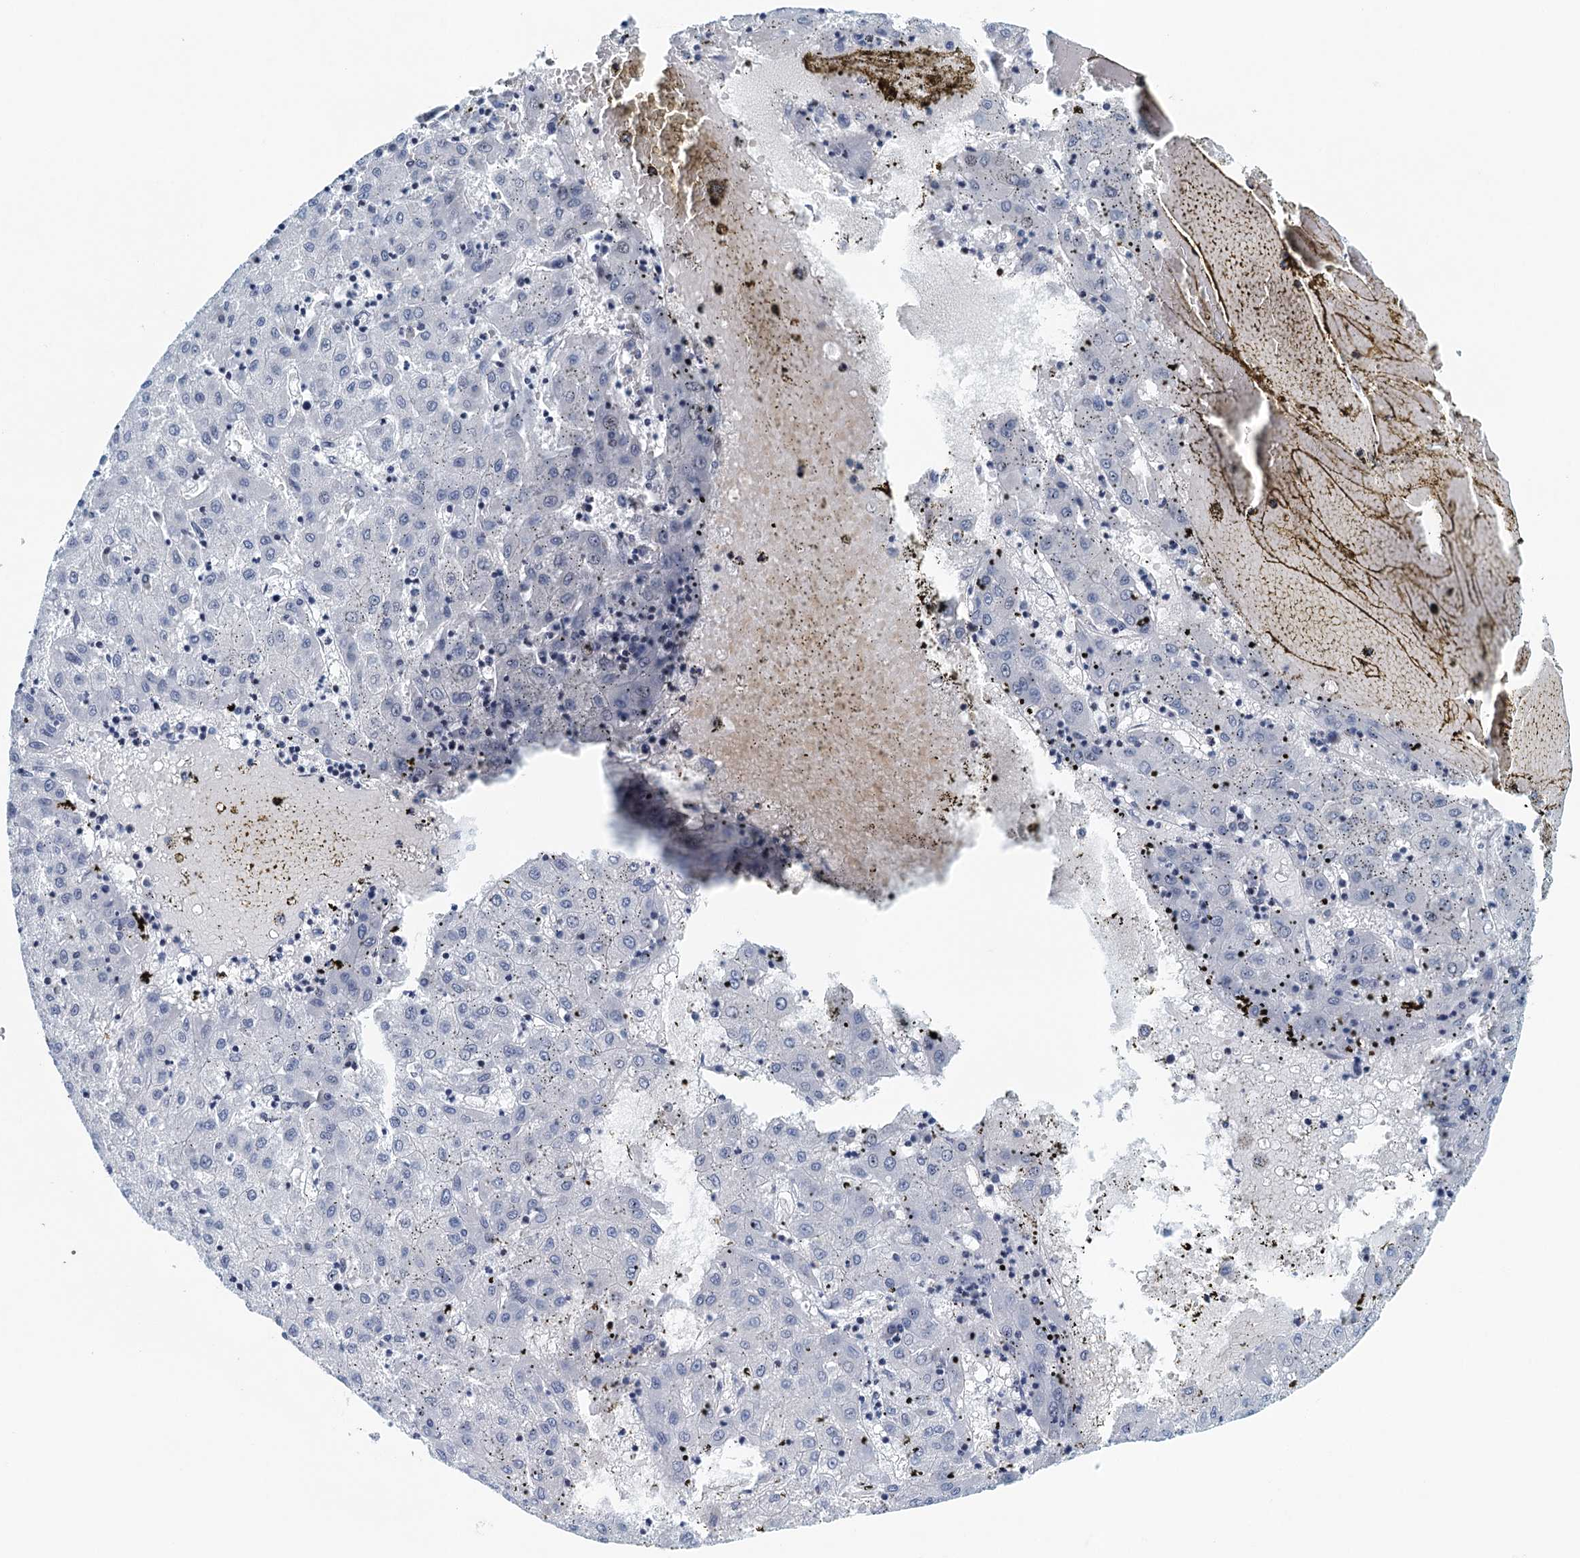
{"staining": {"intensity": "negative", "quantity": "none", "location": "none"}, "tissue": "liver cancer", "cell_type": "Tumor cells", "image_type": "cancer", "snomed": [{"axis": "morphology", "description": "Carcinoma, Hepatocellular, NOS"}, {"axis": "topography", "description": "Liver"}], "caption": "Protein analysis of hepatocellular carcinoma (liver) exhibits no significant positivity in tumor cells. Brightfield microscopy of IHC stained with DAB (3,3'-diaminobenzidine) (brown) and hematoxylin (blue), captured at high magnification.", "gene": "ALG2", "patient": {"sex": "male", "age": 72}}